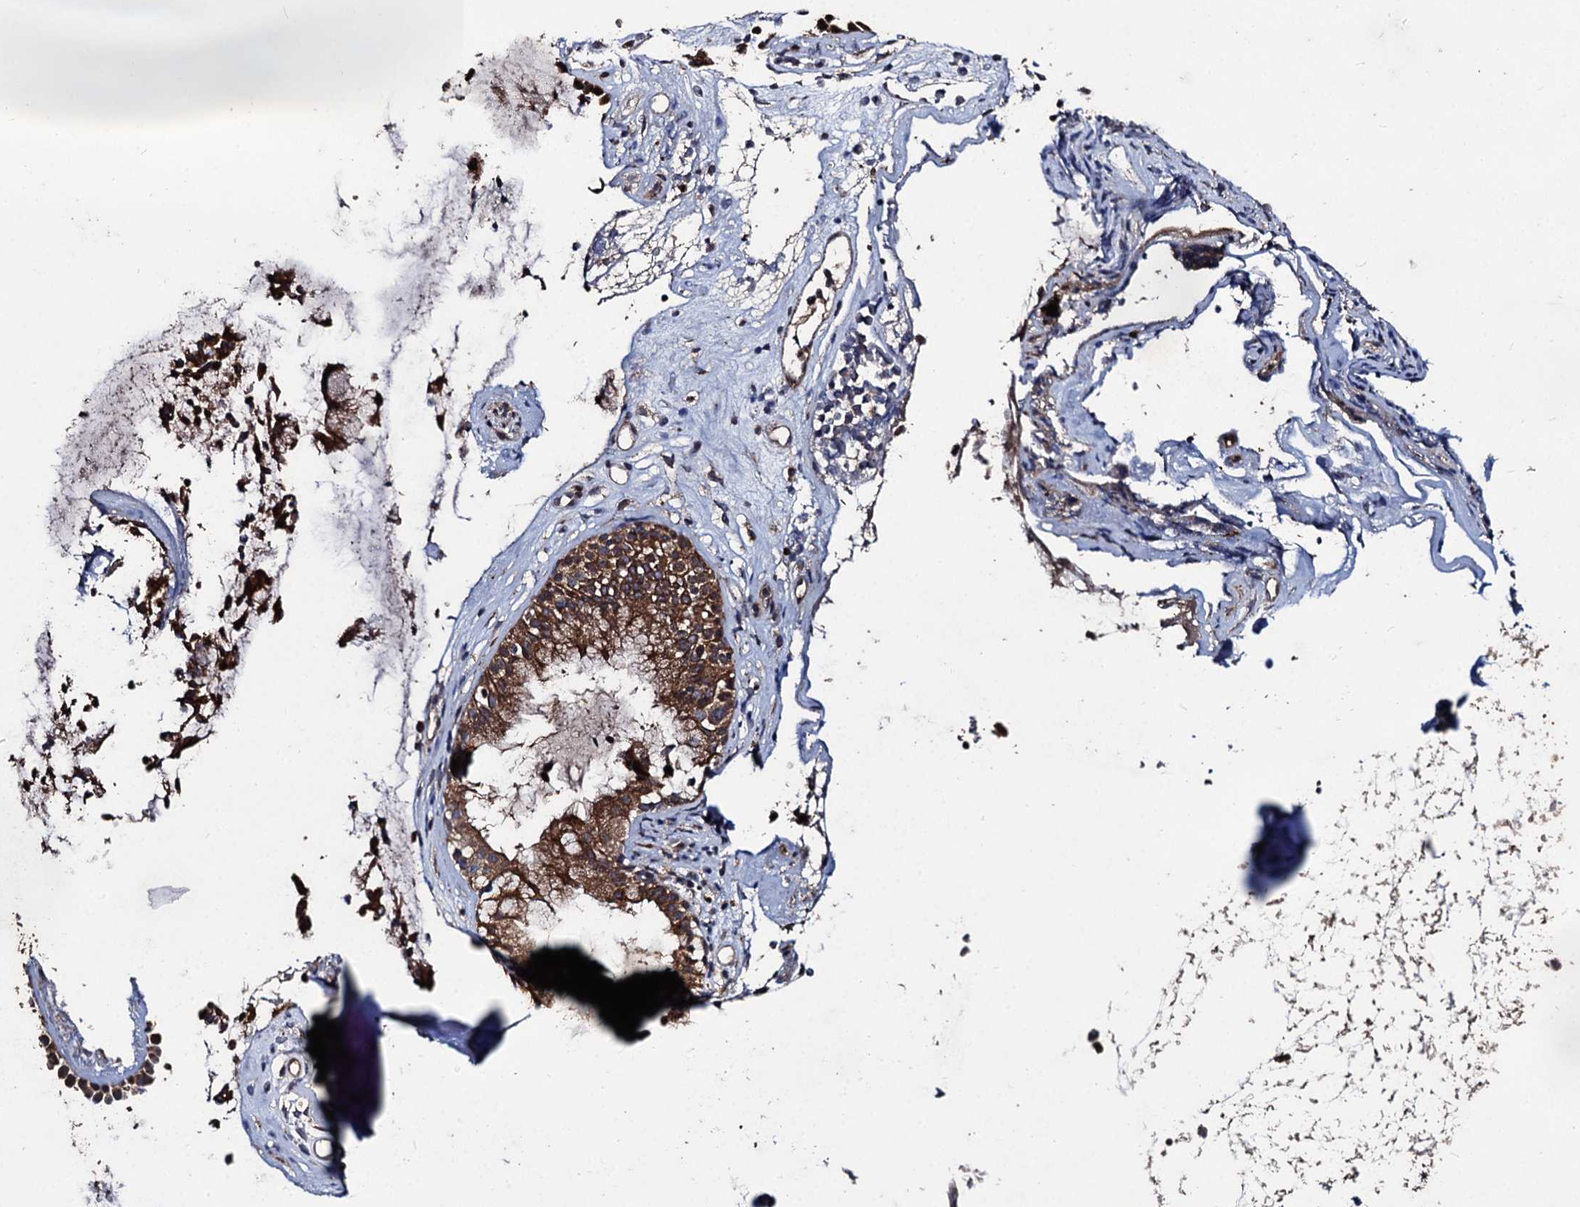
{"staining": {"intensity": "moderate", "quantity": ">75%", "location": "cytoplasmic/membranous"}, "tissue": "nasopharynx", "cell_type": "Respiratory epithelial cells", "image_type": "normal", "snomed": [{"axis": "morphology", "description": "Normal tissue, NOS"}, {"axis": "morphology", "description": "Inflammation, NOS"}, {"axis": "topography", "description": "Nasopharynx"}], "caption": "Nasopharynx stained with DAB (3,3'-diaminobenzidine) IHC displays medium levels of moderate cytoplasmic/membranous staining in approximately >75% of respiratory epithelial cells.", "gene": "BCL2L2", "patient": {"sex": "male", "age": 29}}